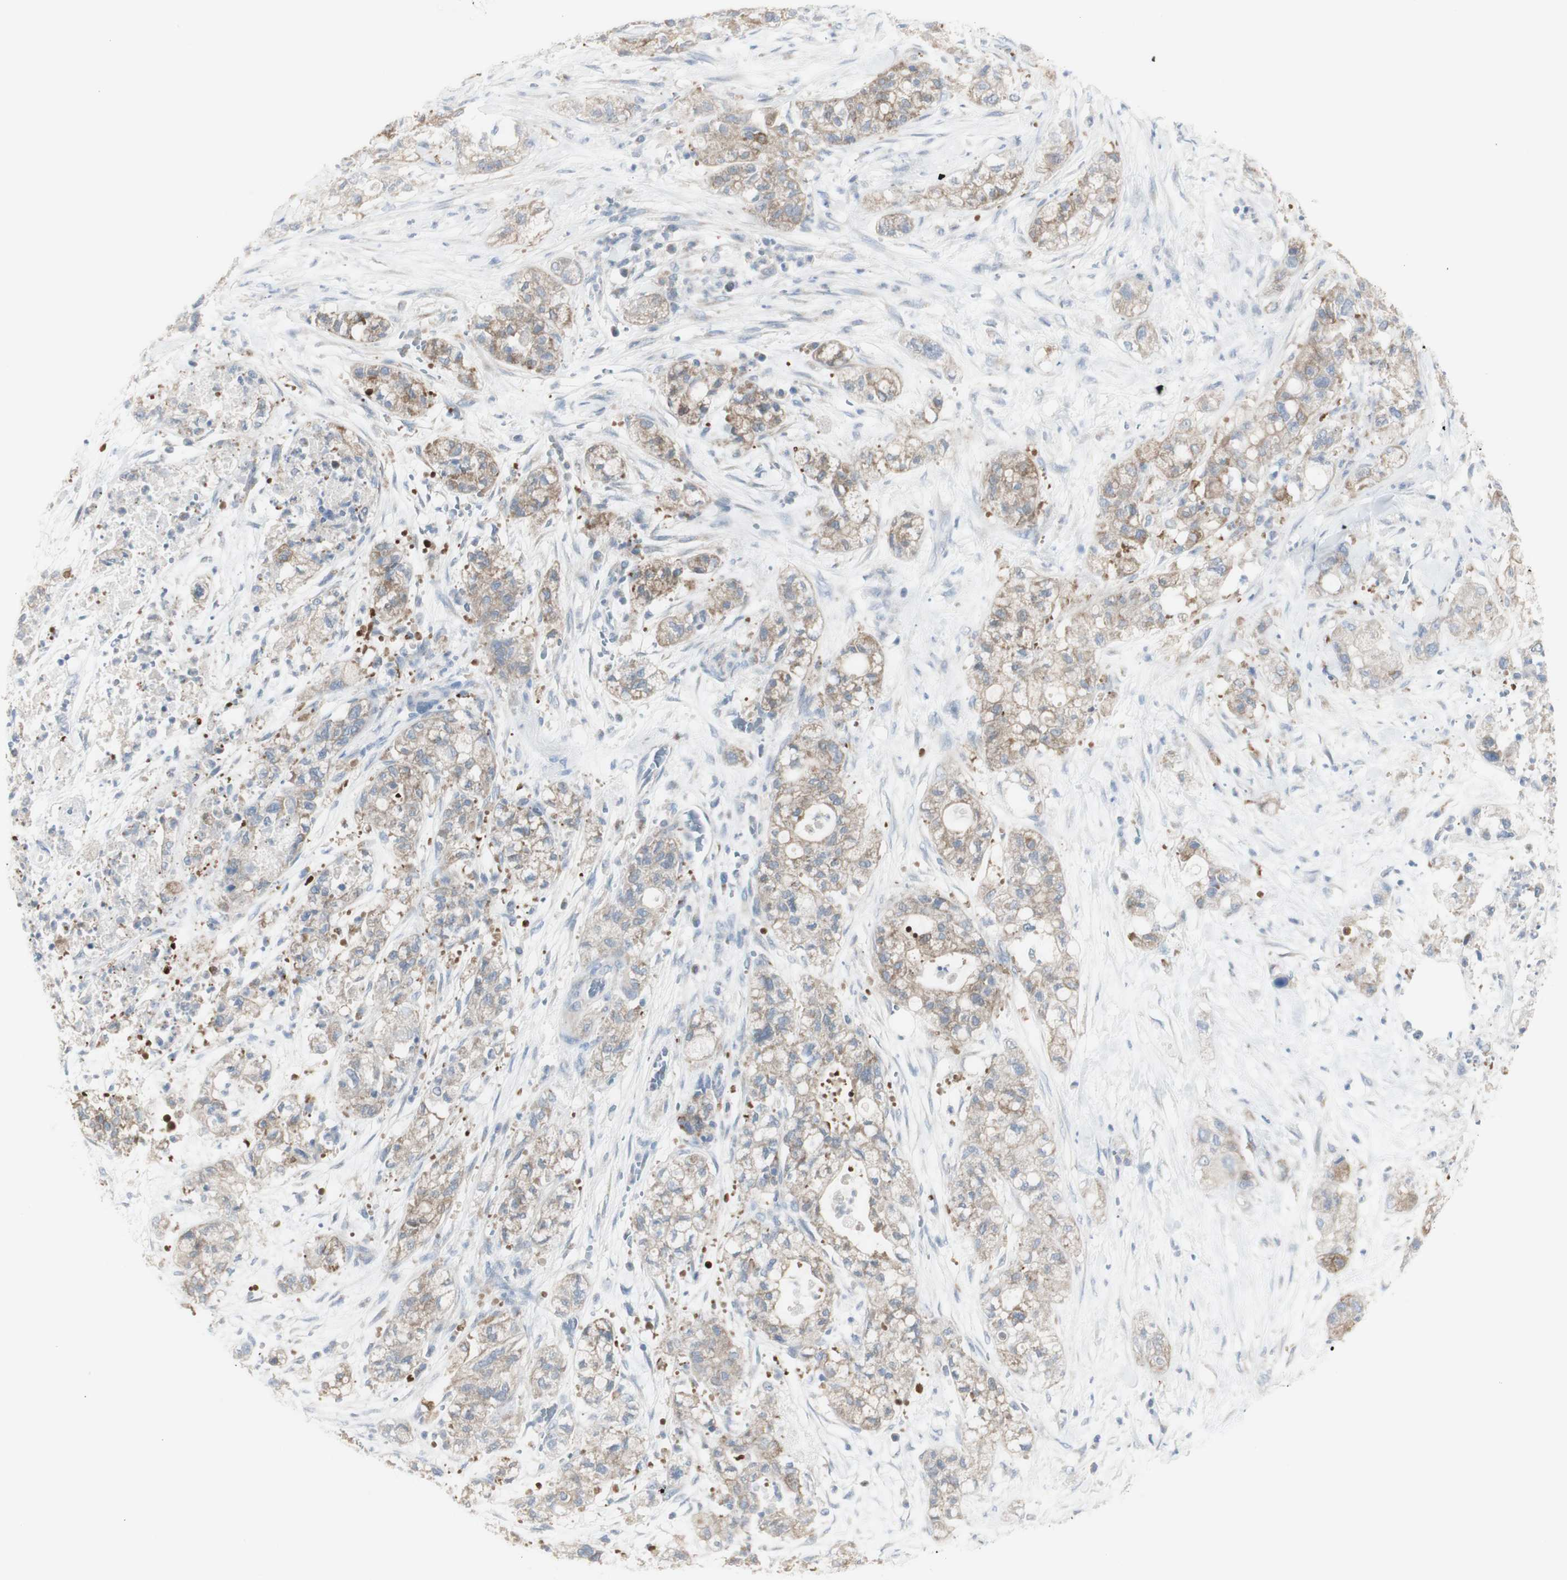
{"staining": {"intensity": "weak", "quantity": "25%-75%", "location": "cytoplasmic/membranous"}, "tissue": "pancreatic cancer", "cell_type": "Tumor cells", "image_type": "cancer", "snomed": [{"axis": "morphology", "description": "Adenocarcinoma, NOS"}, {"axis": "topography", "description": "Pancreas"}], "caption": "Human pancreatic cancer stained with a protein marker displays weak staining in tumor cells.", "gene": "C3orf52", "patient": {"sex": "female", "age": 78}}